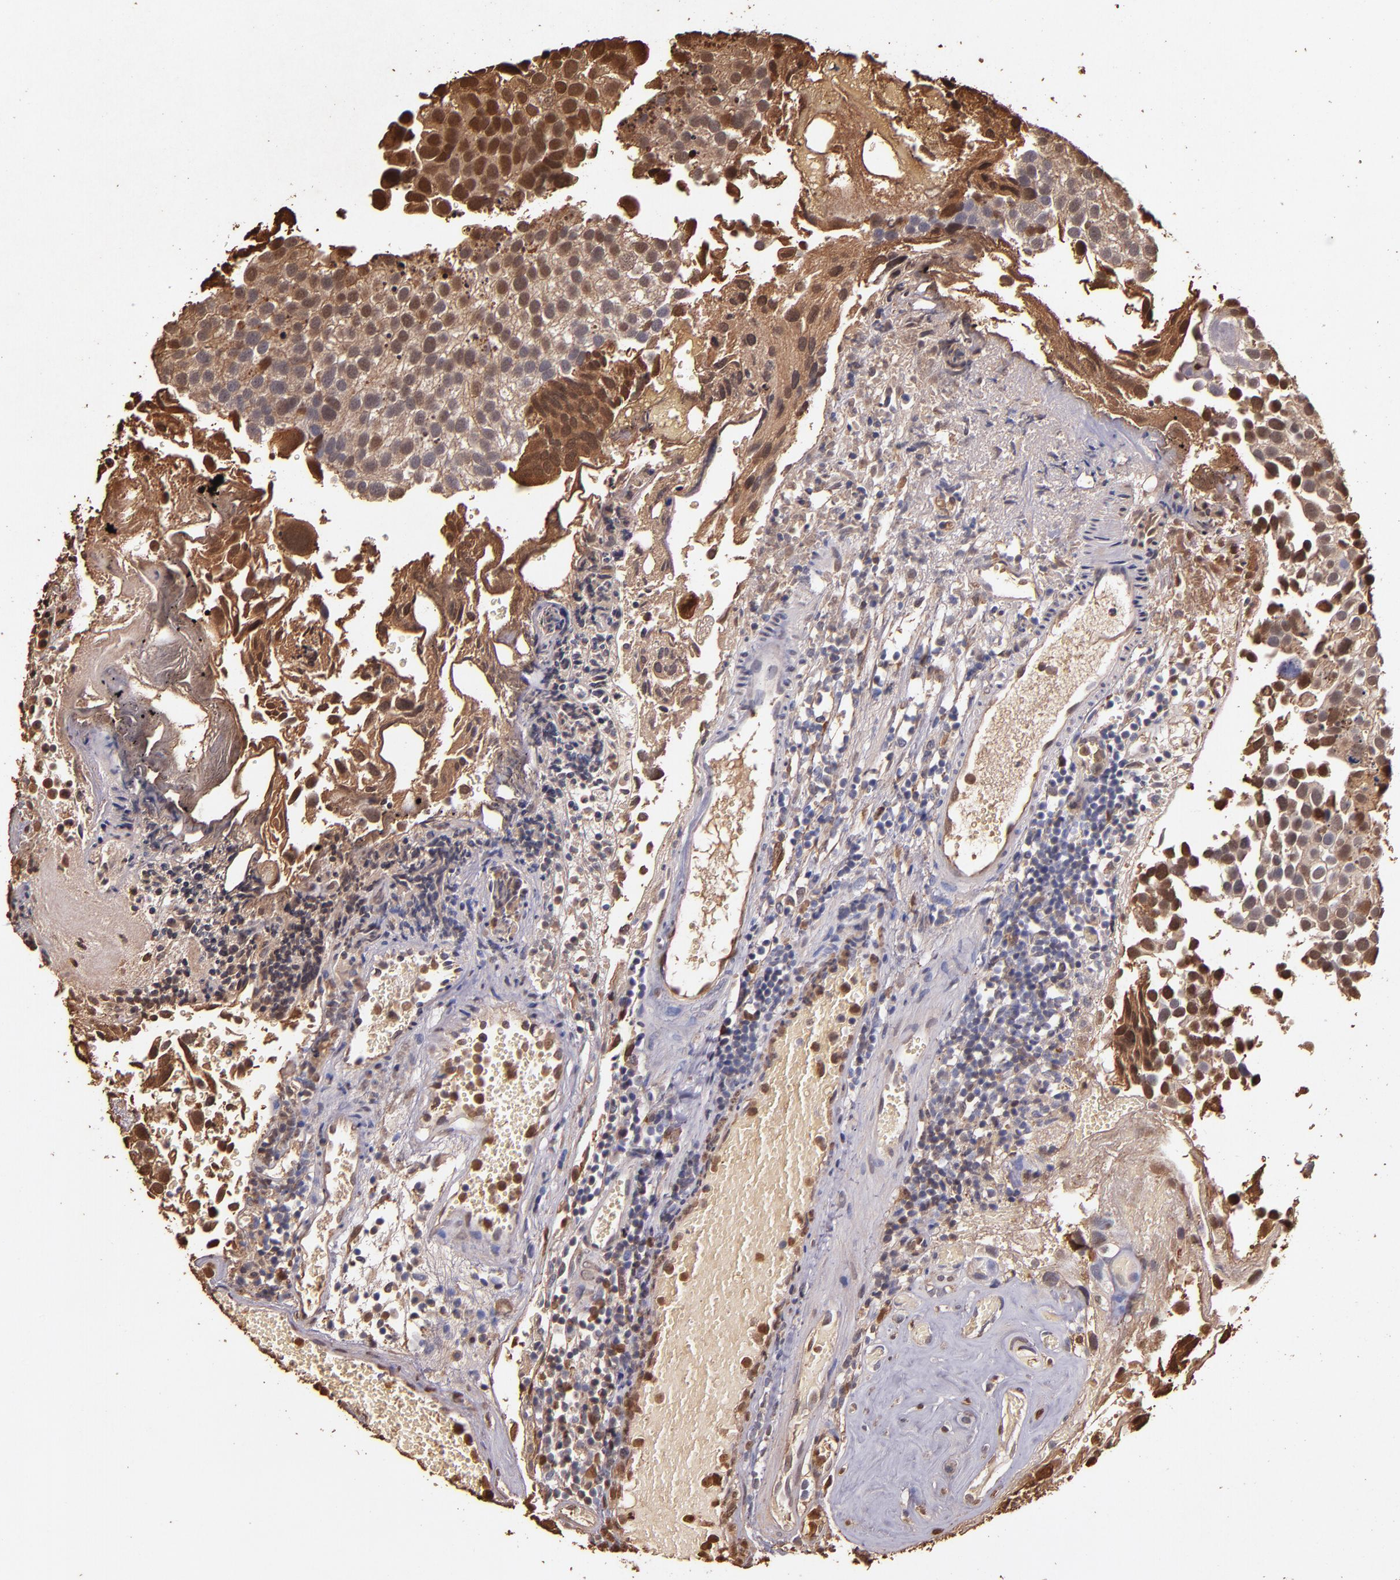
{"staining": {"intensity": "moderate", "quantity": ">75%", "location": "cytoplasmic/membranous"}, "tissue": "urothelial cancer", "cell_type": "Tumor cells", "image_type": "cancer", "snomed": [{"axis": "morphology", "description": "Urothelial carcinoma, High grade"}, {"axis": "topography", "description": "Urinary bladder"}], "caption": "A medium amount of moderate cytoplasmic/membranous expression is identified in about >75% of tumor cells in urothelial cancer tissue.", "gene": "S100A6", "patient": {"sex": "male", "age": 72}}